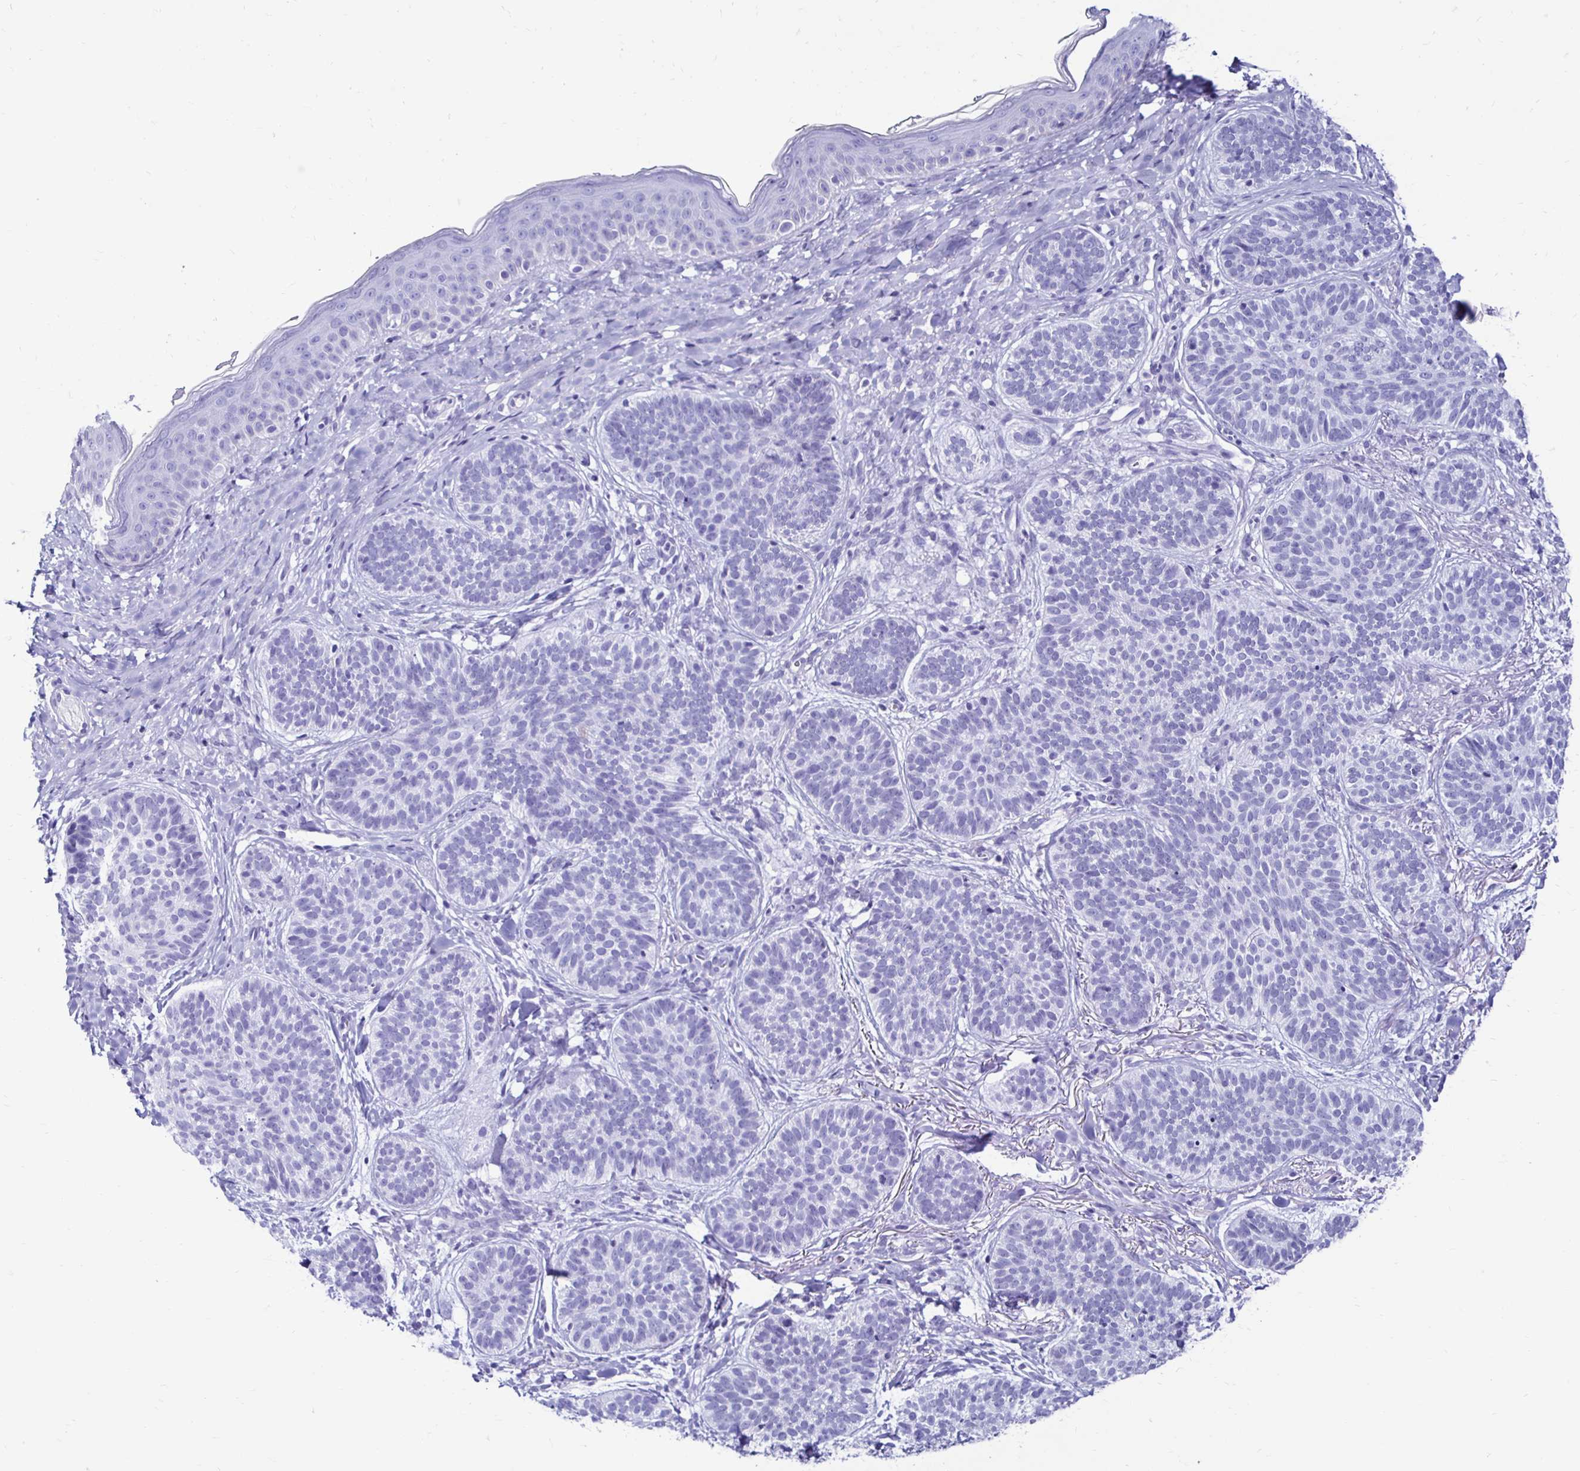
{"staining": {"intensity": "negative", "quantity": "none", "location": "none"}, "tissue": "skin cancer", "cell_type": "Tumor cells", "image_type": "cancer", "snomed": [{"axis": "morphology", "description": "Basal cell carcinoma"}, {"axis": "topography", "description": "Skin"}], "caption": "Tumor cells show no significant expression in skin basal cell carcinoma.", "gene": "CST5", "patient": {"sex": "male", "age": 54}}